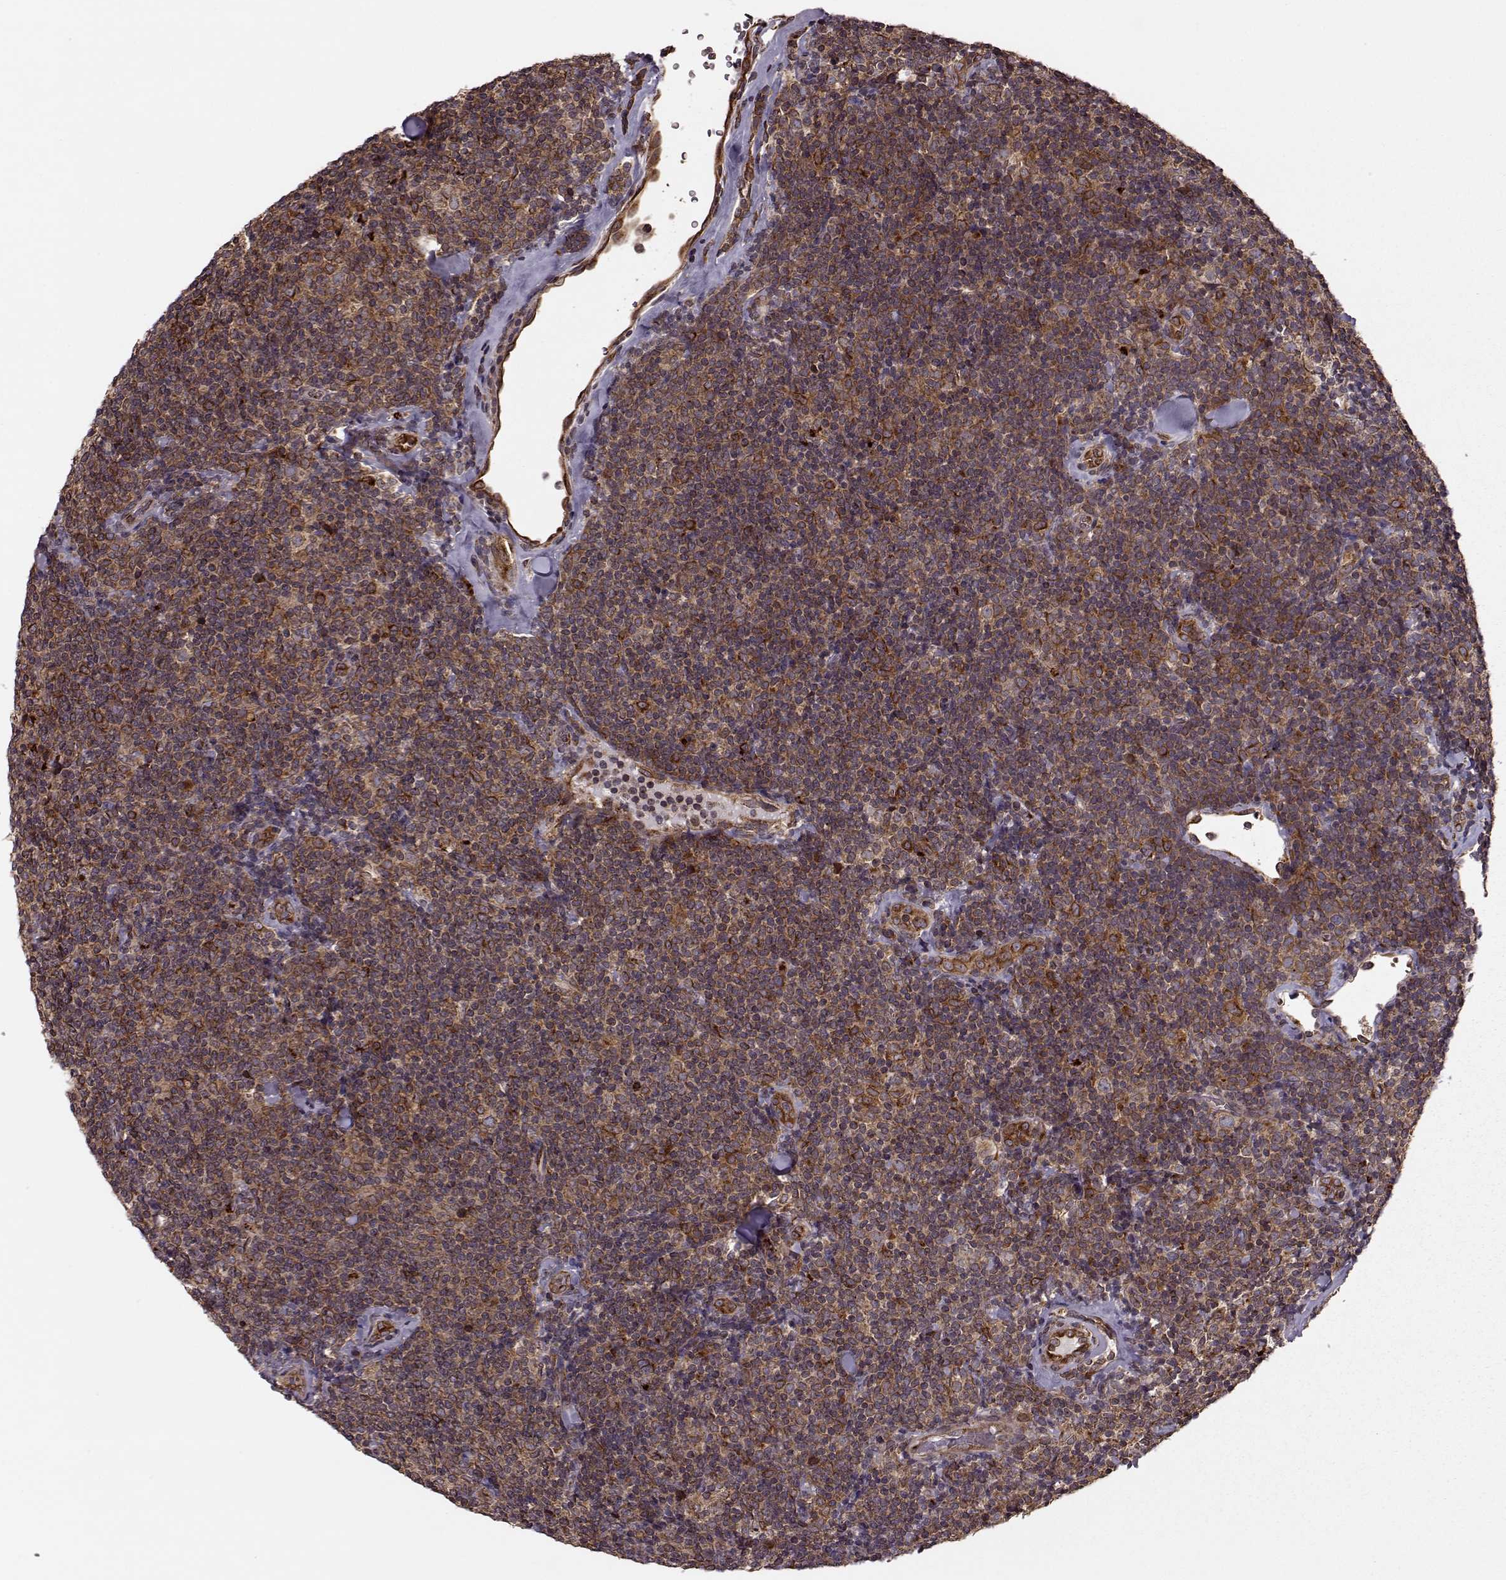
{"staining": {"intensity": "moderate", "quantity": ">75%", "location": "cytoplasmic/membranous"}, "tissue": "lymphoma", "cell_type": "Tumor cells", "image_type": "cancer", "snomed": [{"axis": "morphology", "description": "Malignant lymphoma, non-Hodgkin's type, Low grade"}, {"axis": "topography", "description": "Lymph node"}], "caption": "The immunohistochemical stain shows moderate cytoplasmic/membranous positivity in tumor cells of lymphoma tissue.", "gene": "YIPF5", "patient": {"sex": "female", "age": 56}}